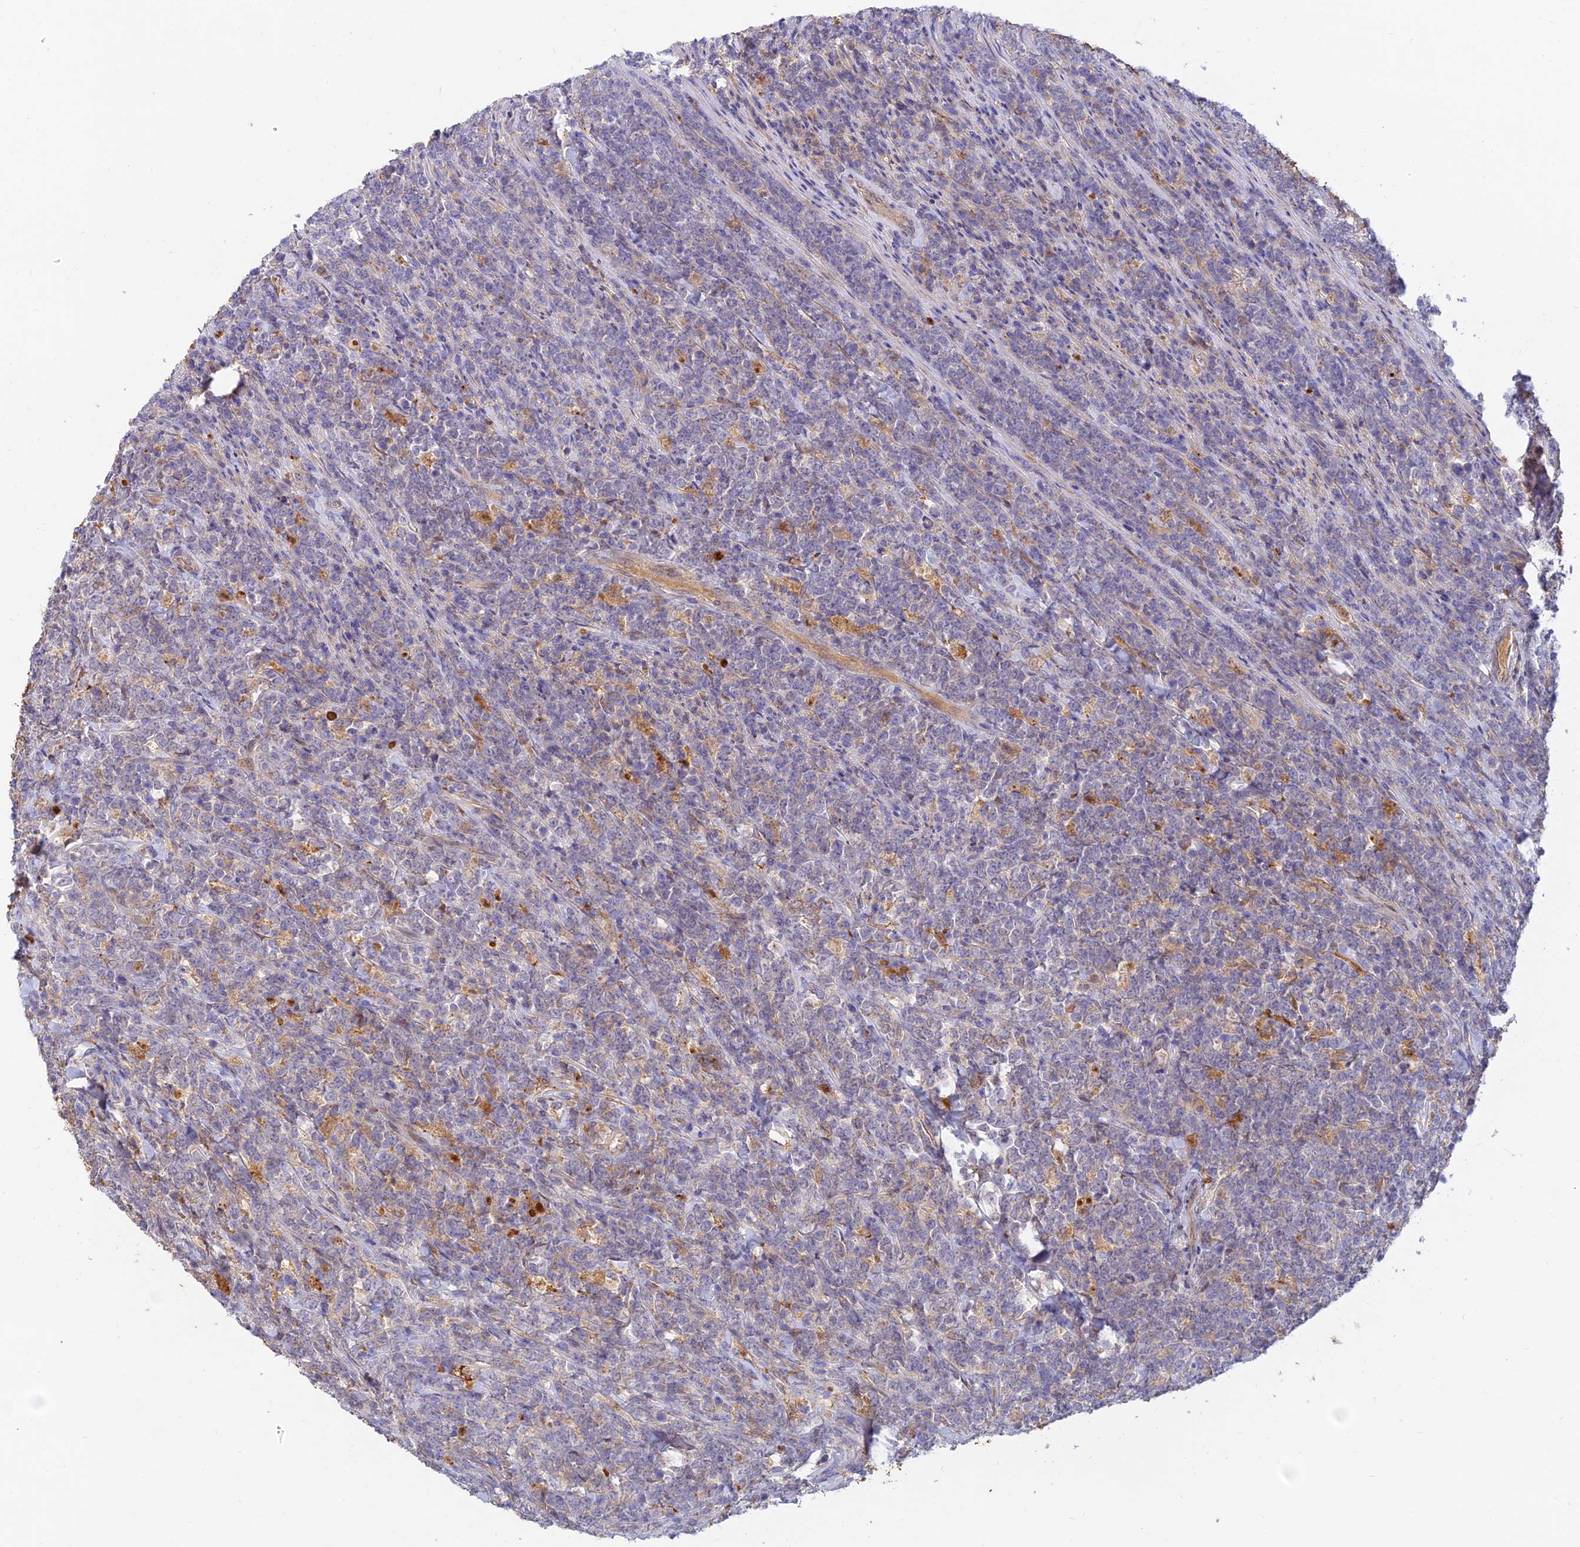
{"staining": {"intensity": "negative", "quantity": "none", "location": "none"}, "tissue": "lymphoma", "cell_type": "Tumor cells", "image_type": "cancer", "snomed": [{"axis": "morphology", "description": "Malignant lymphoma, non-Hodgkin's type, High grade"}, {"axis": "topography", "description": "Small intestine"}], "caption": "This is an IHC image of high-grade malignant lymphoma, non-Hodgkin's type. There is no expression in tumor cells.", "gene": "ACSM5", "patient": {"sex": "male", "age": 8}}